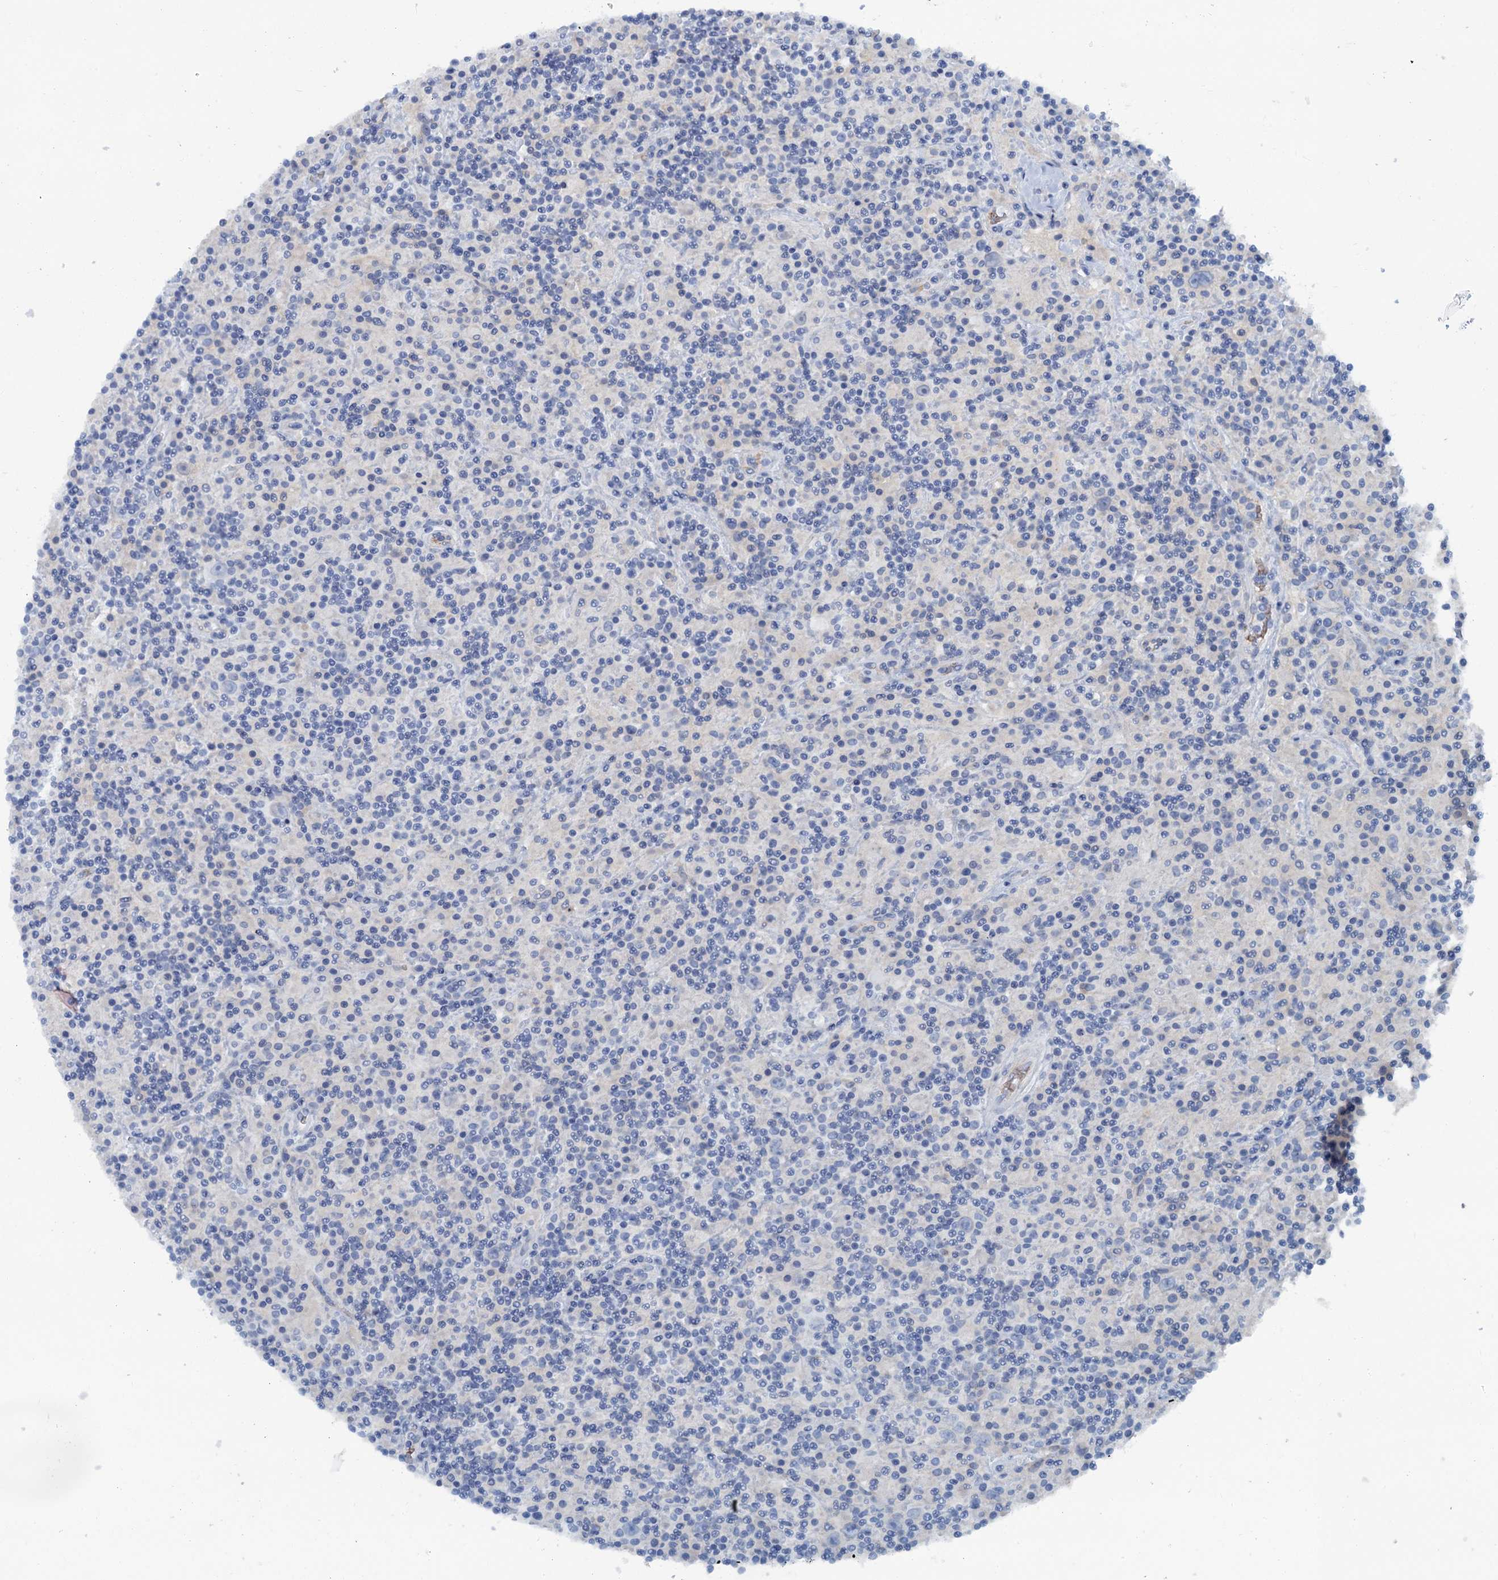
{"staining": {"intensity": "negative", "quantity": "none", "location": "none"}, "tissue": "lymphoma", "cell_type": "Tumor cells", "image_type": "cancer", "snomed": [{"axis": "morphology", "description": "Hodgkin's disease, NOS"}, {"axis": "topography", "description": "Lymph node"}], "caption": "High magnification brightfield microscopy of lymphoma stained with DAB (brown) and counterstained with hematoxylin (blue): tumor cells show no significant staining. (IHC, brightfield microscopy, high magnification).", "gene": "MYADML2", "patient": {"sex": "male", "age": 70}}